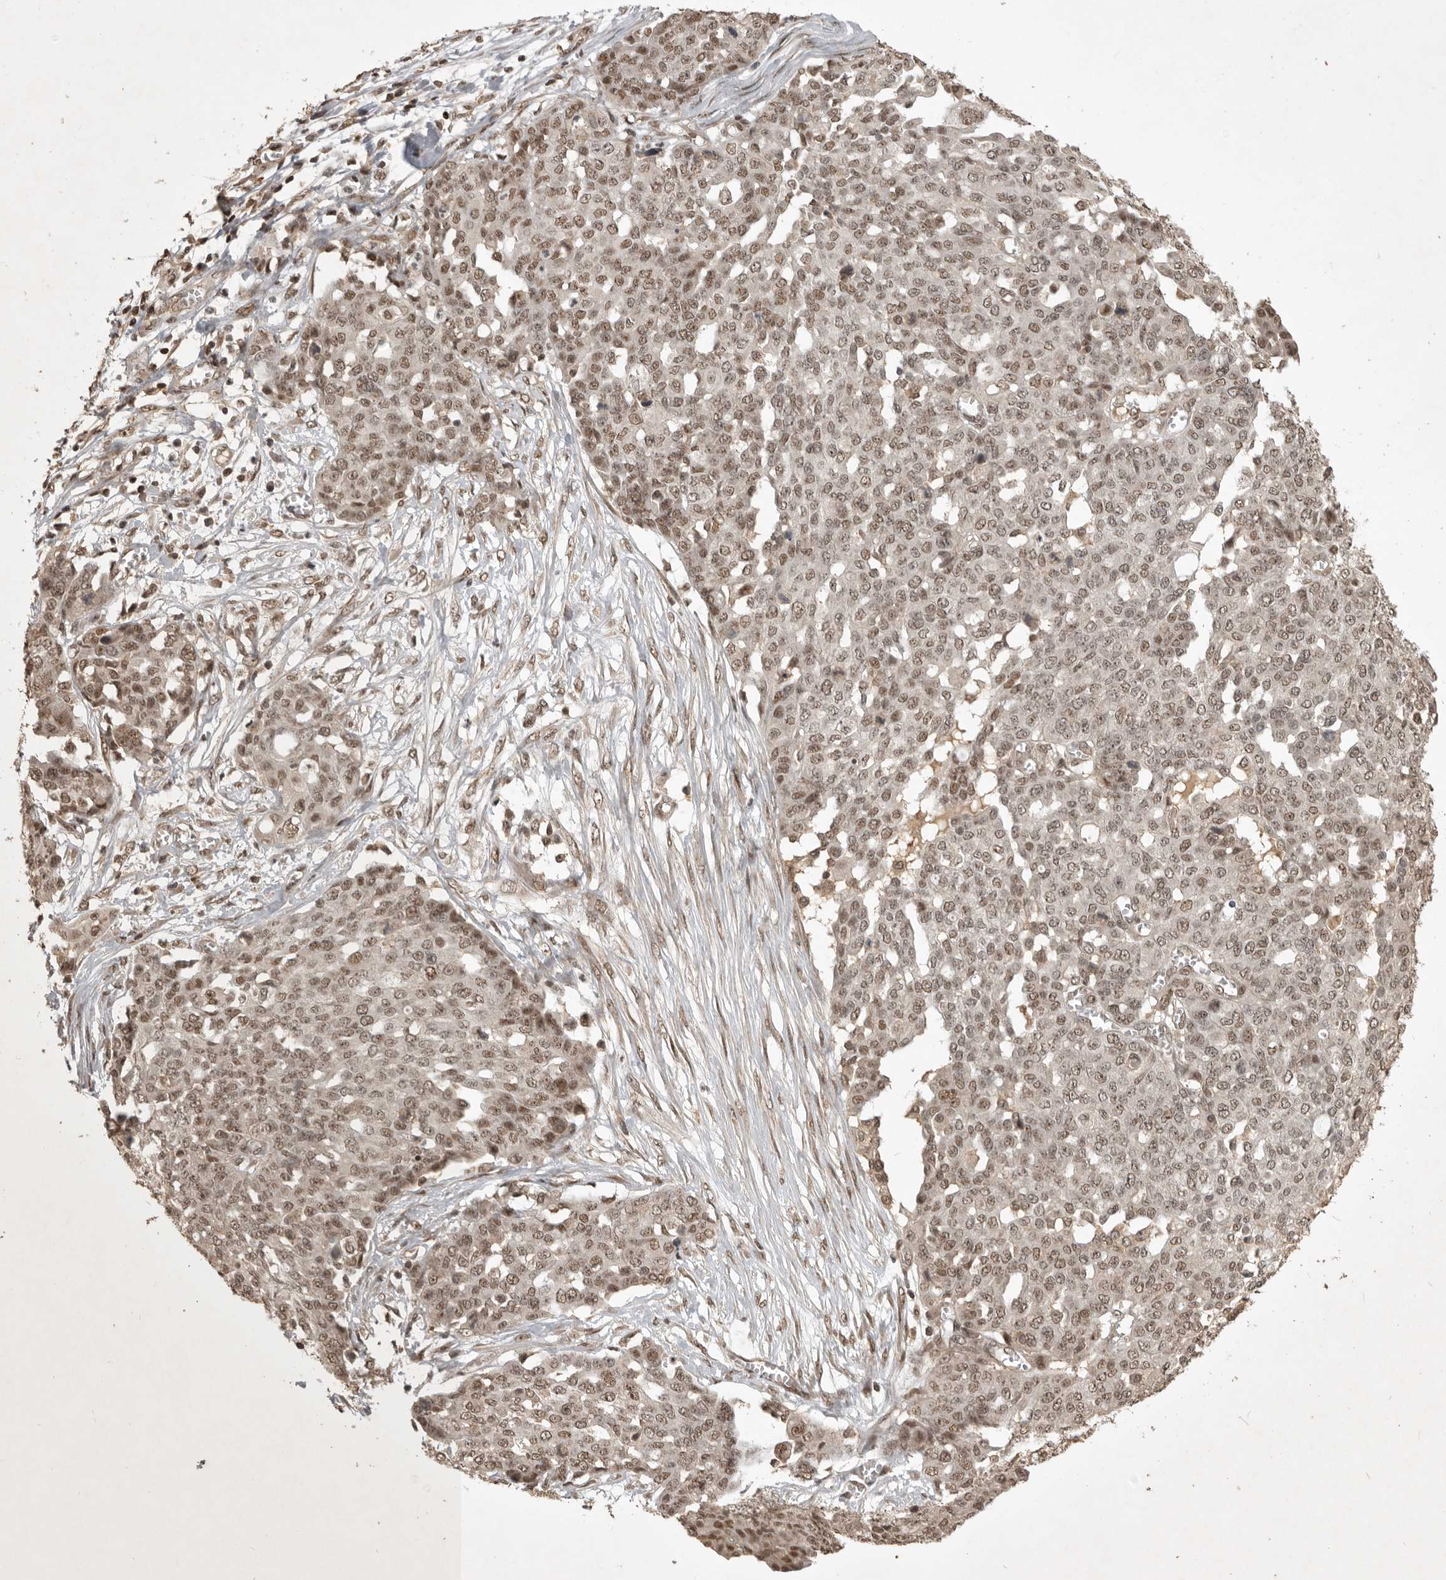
{"staining": {"intensity": "moderate", "quantity": ">75%", "location": "nuclear"}, "tissue": "ovarian cancer", "cell_type": "Tumor cells", "image_type": "cancer", "snomed": [{"axis": "morphology", "description": "Cystadenocarcinoma, serous, NOS"}, {"axis": "topography", "description": "Soft tissue"}, {"axis": "topography", "description": "Ovary"}], "caption": "Human ovarian cancer (serous cystadenocarcinoma) stained with a brown dye reveals moderate nuclear positive expression in approximately >75% of tumor cells.", "gene": "CBLL1", "patient": {"sex": "female", "age": 57}}